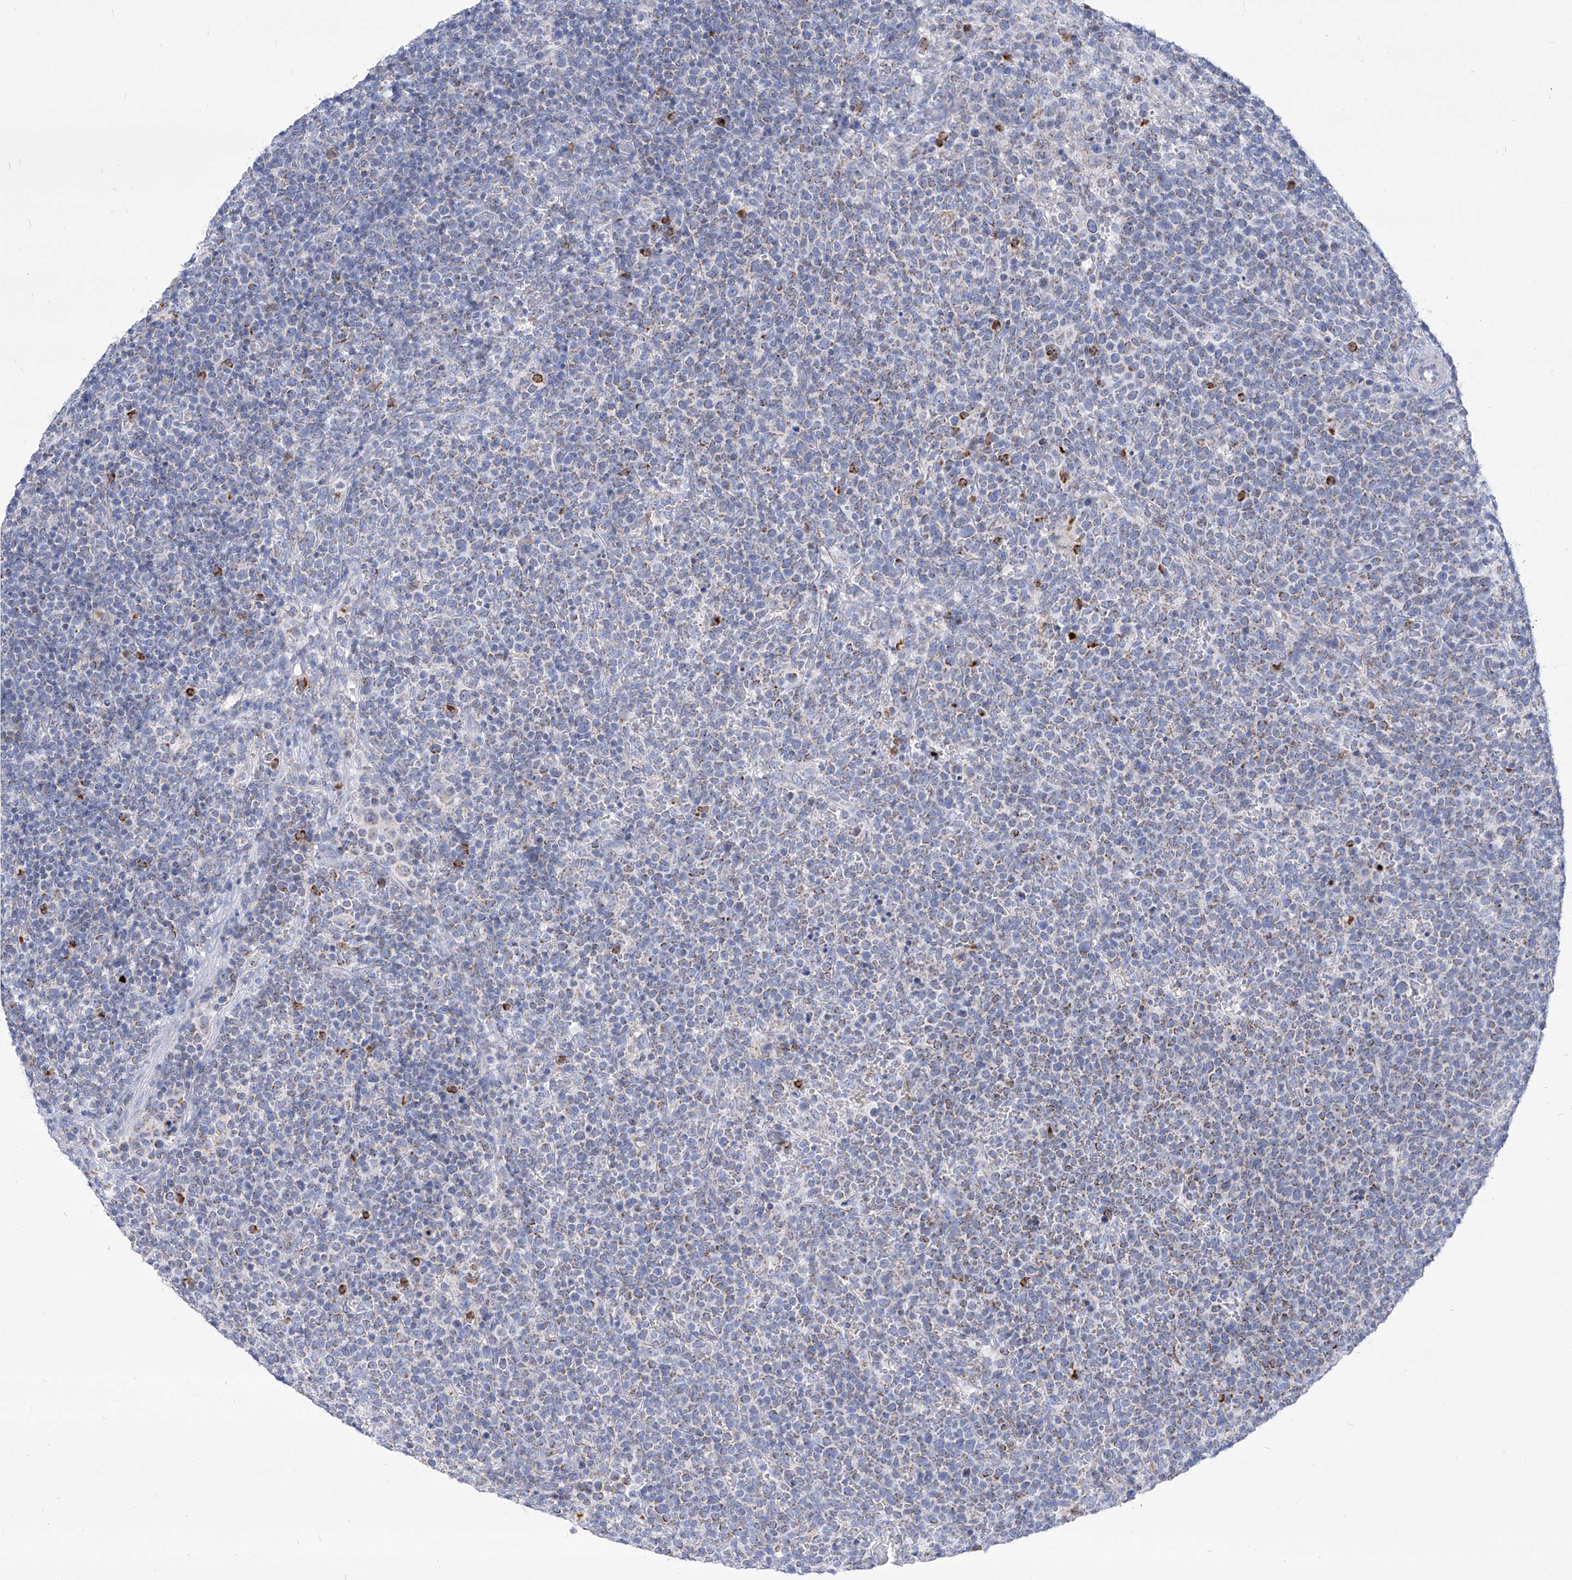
{"staining": {"intensity": "weak", "quantity": "<25%", "location": "cytoplasmic/membranous"}, "tissue": "lymphoma", "cell_type": "Tumor cells", "image_type": "cancer", "snomed": [{"axis": "morphology", "description": "Malignant lymphoma, non-Hodgkin's type, High grade"}, {"axis": "topography", "description": "Lymph node"}], "caption": "The immunohistochemistry image has no significant expression in tumor cells of lymphoma tissue.", "gene": "COQ3", "patient": {"sex": "male", "age": 61}}